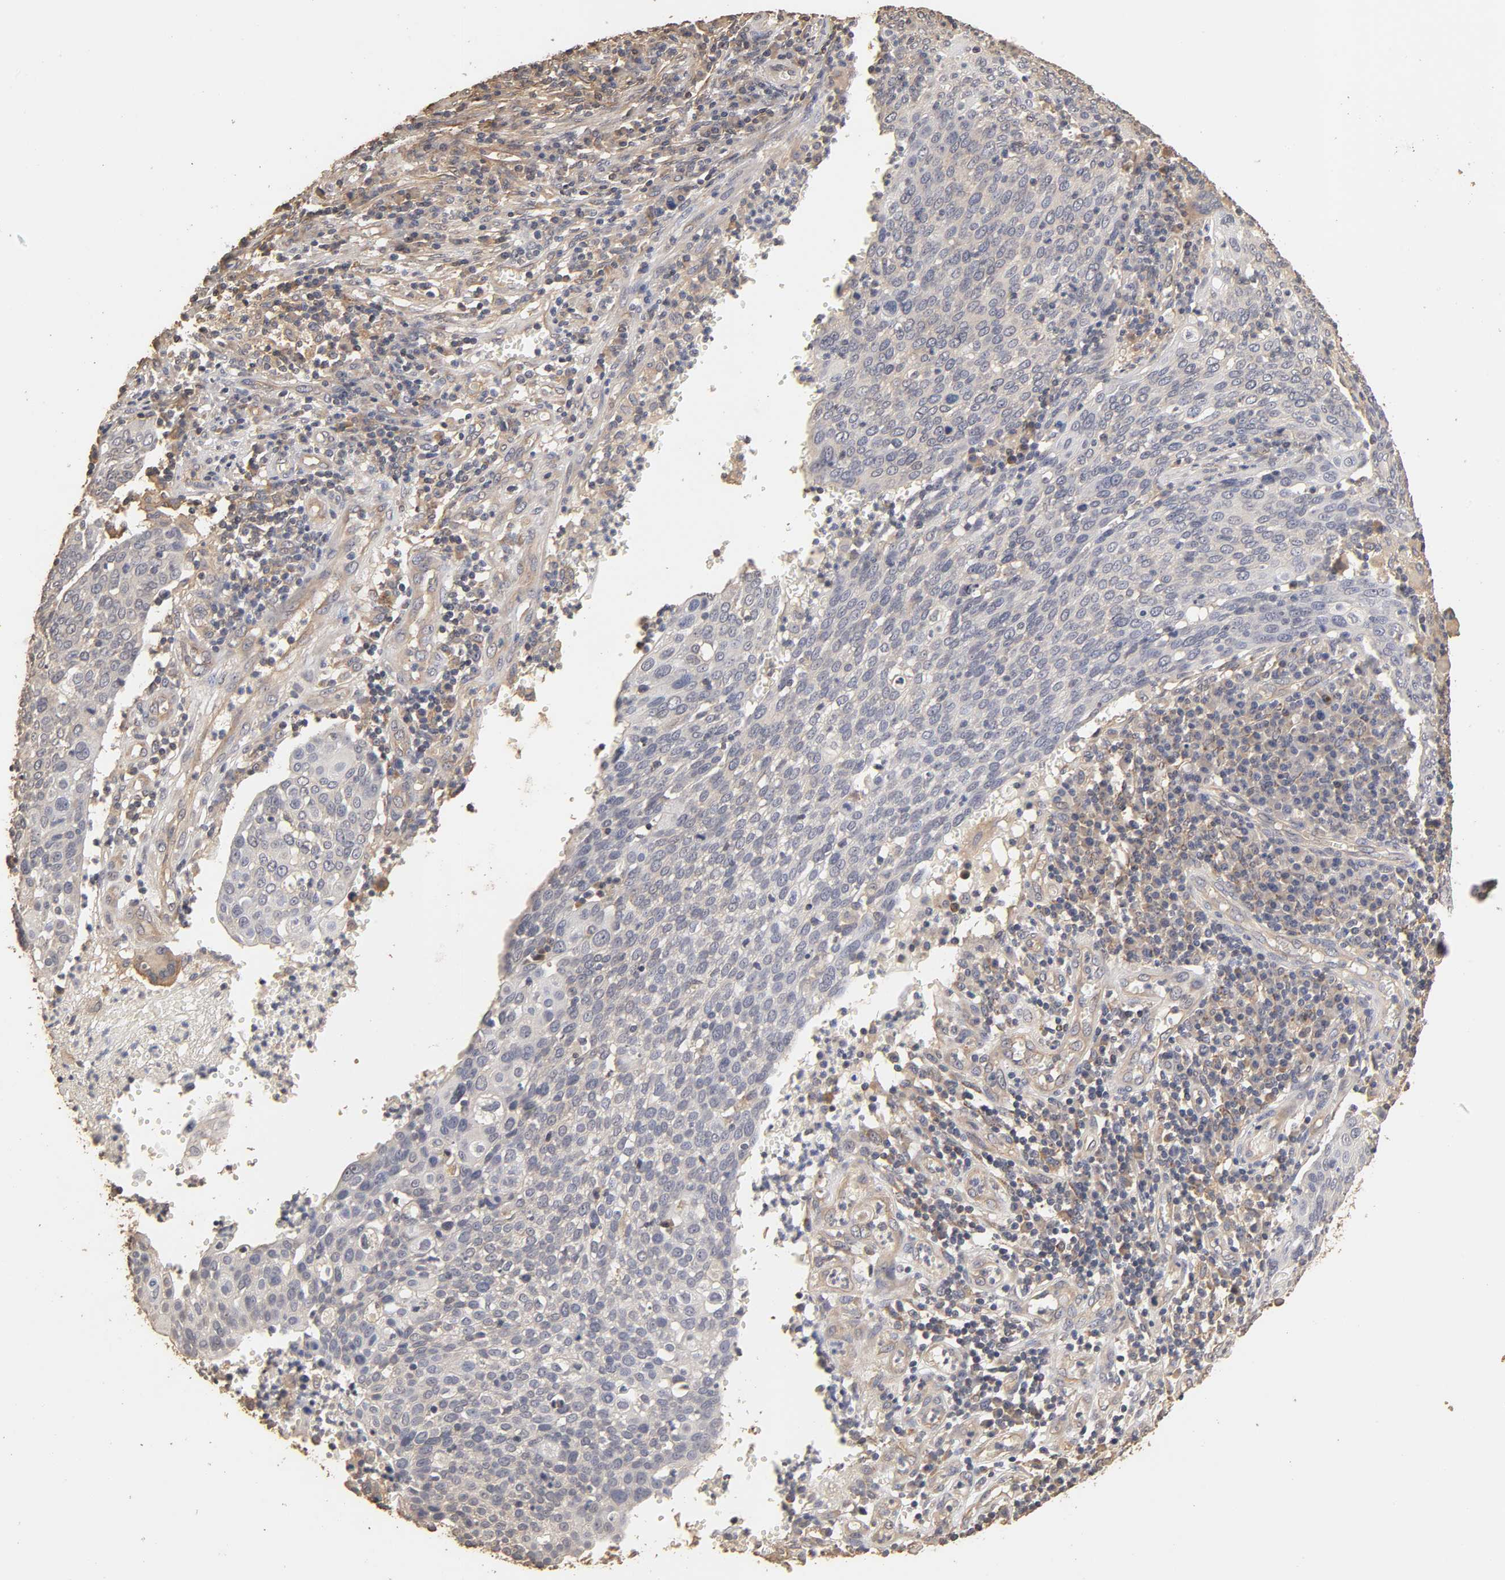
{"staining": {"intensity": "negative", "quantity": "none", "location": "none"}, "tissue": "cervical cancer", "cell_type": "Tumor cells", "image_type": "cancer", "snomed": [{"axis": "morphology", "description": "Squamous cell carcinoma, NOS"}, {"axis": "topography", "description": "Cervix"}], "caption": "Immunohistochemical staining of human cervical squamous cell carcinoma demonstrates no significant expression in tumor cells. Nuclei are stained in blue.", "gene": "VSIG4", "patient": {"sex": "female", "age": 40}}